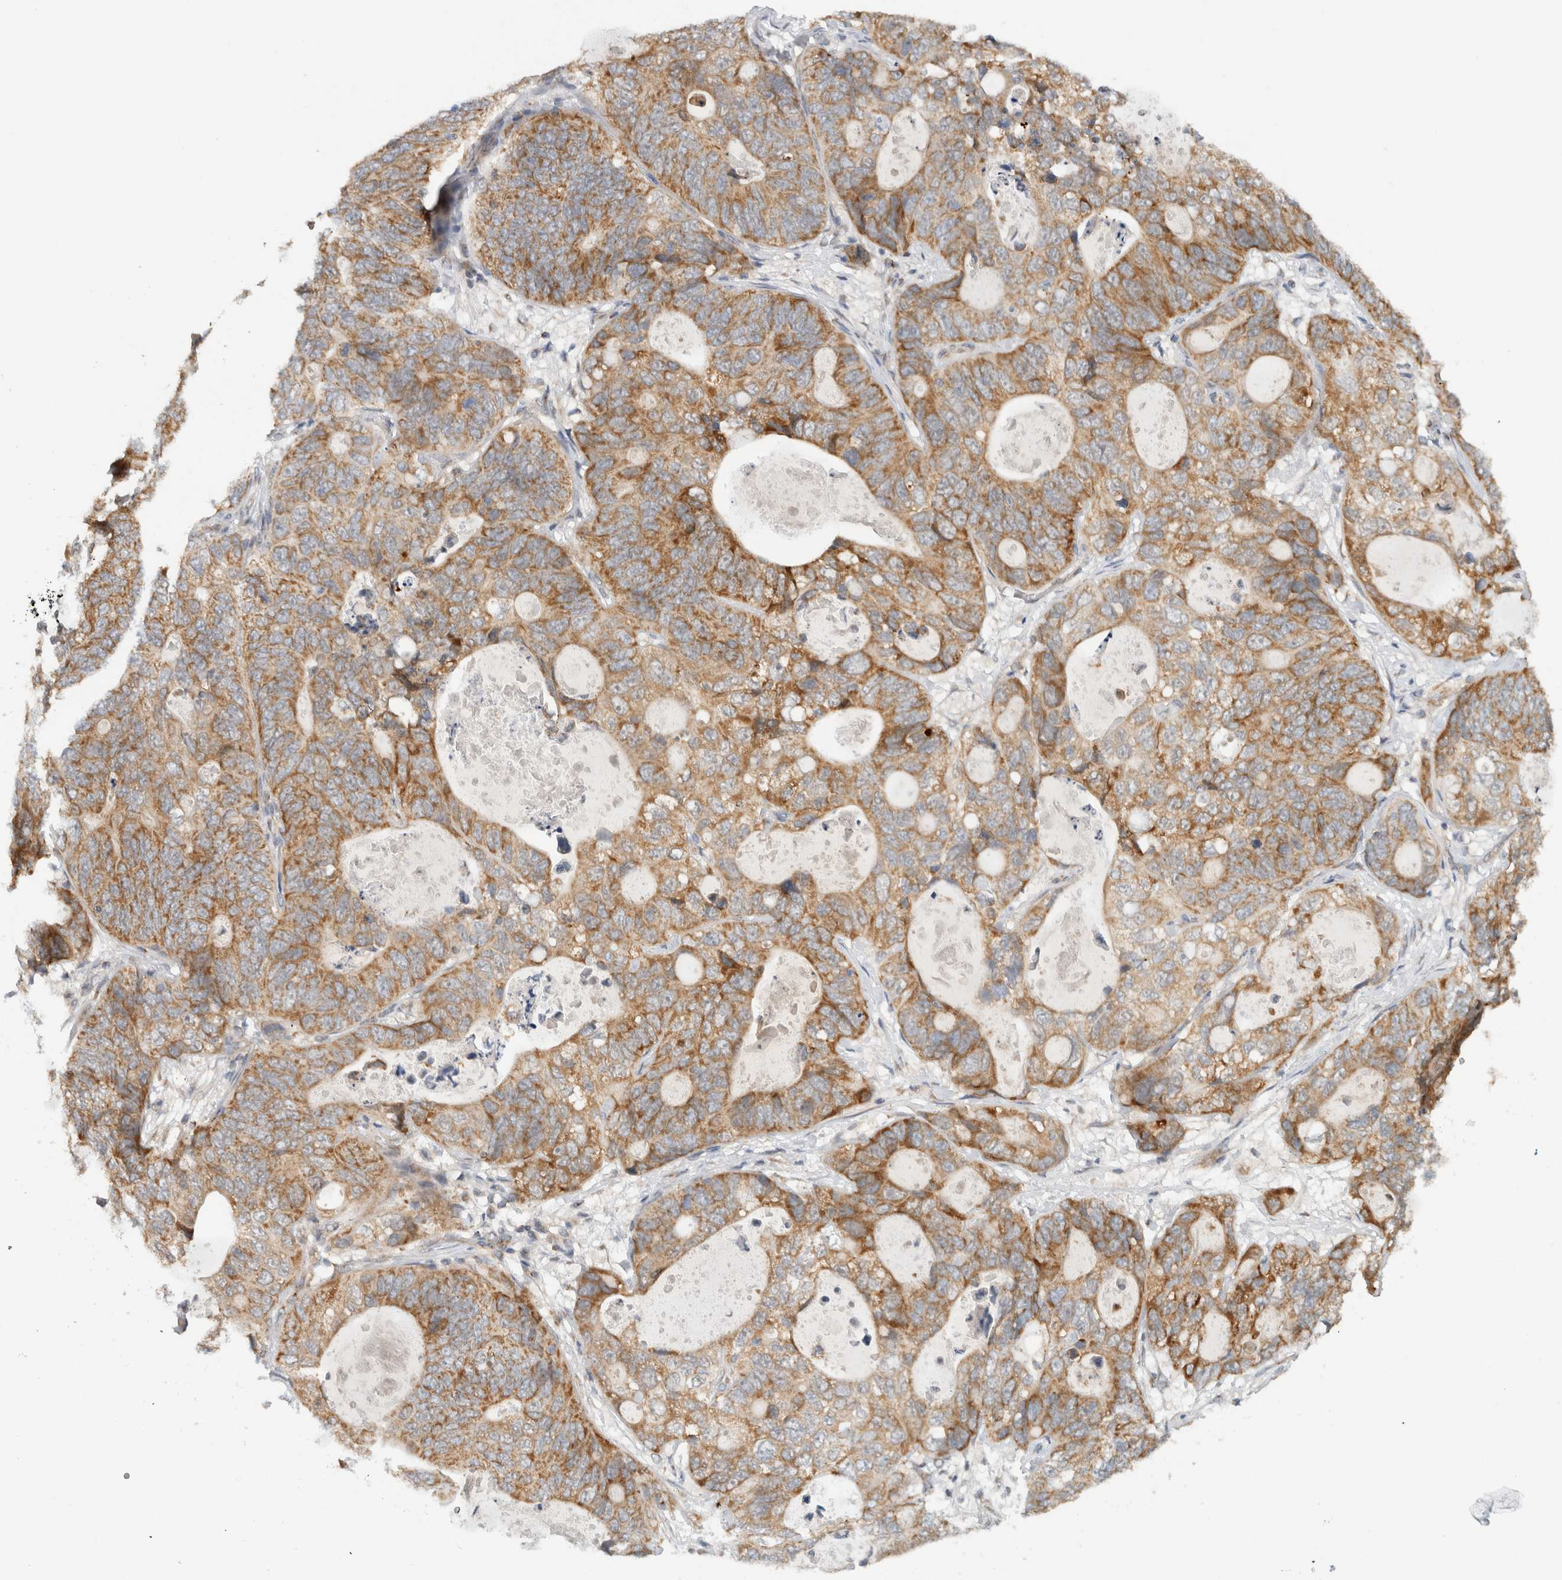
{"staining": {"intensity": "moderate", "quantity": ">75%", "location": "cytoplasmic/membranous"}, "tissue": "stomach cancer", "cell_type": "Tumor cells", "image_type": "cancer", "snomed": [{"axis": "morphology", "description": "Normal tissue, NOS"}, {"axis": "morphology", "description": "Adenocarcinoma, NOS"}, {"axis": "topography", "description": "Stomach"}], "caption": "Immunohistochemical staining of adenocarcinoma (stomach) demonstrates moderate cytoplasmic/membranous protein staining in approximately >75% of tumor cells.", "gene": "CMC2", "patient": {"sex": "female", "age": 89}}